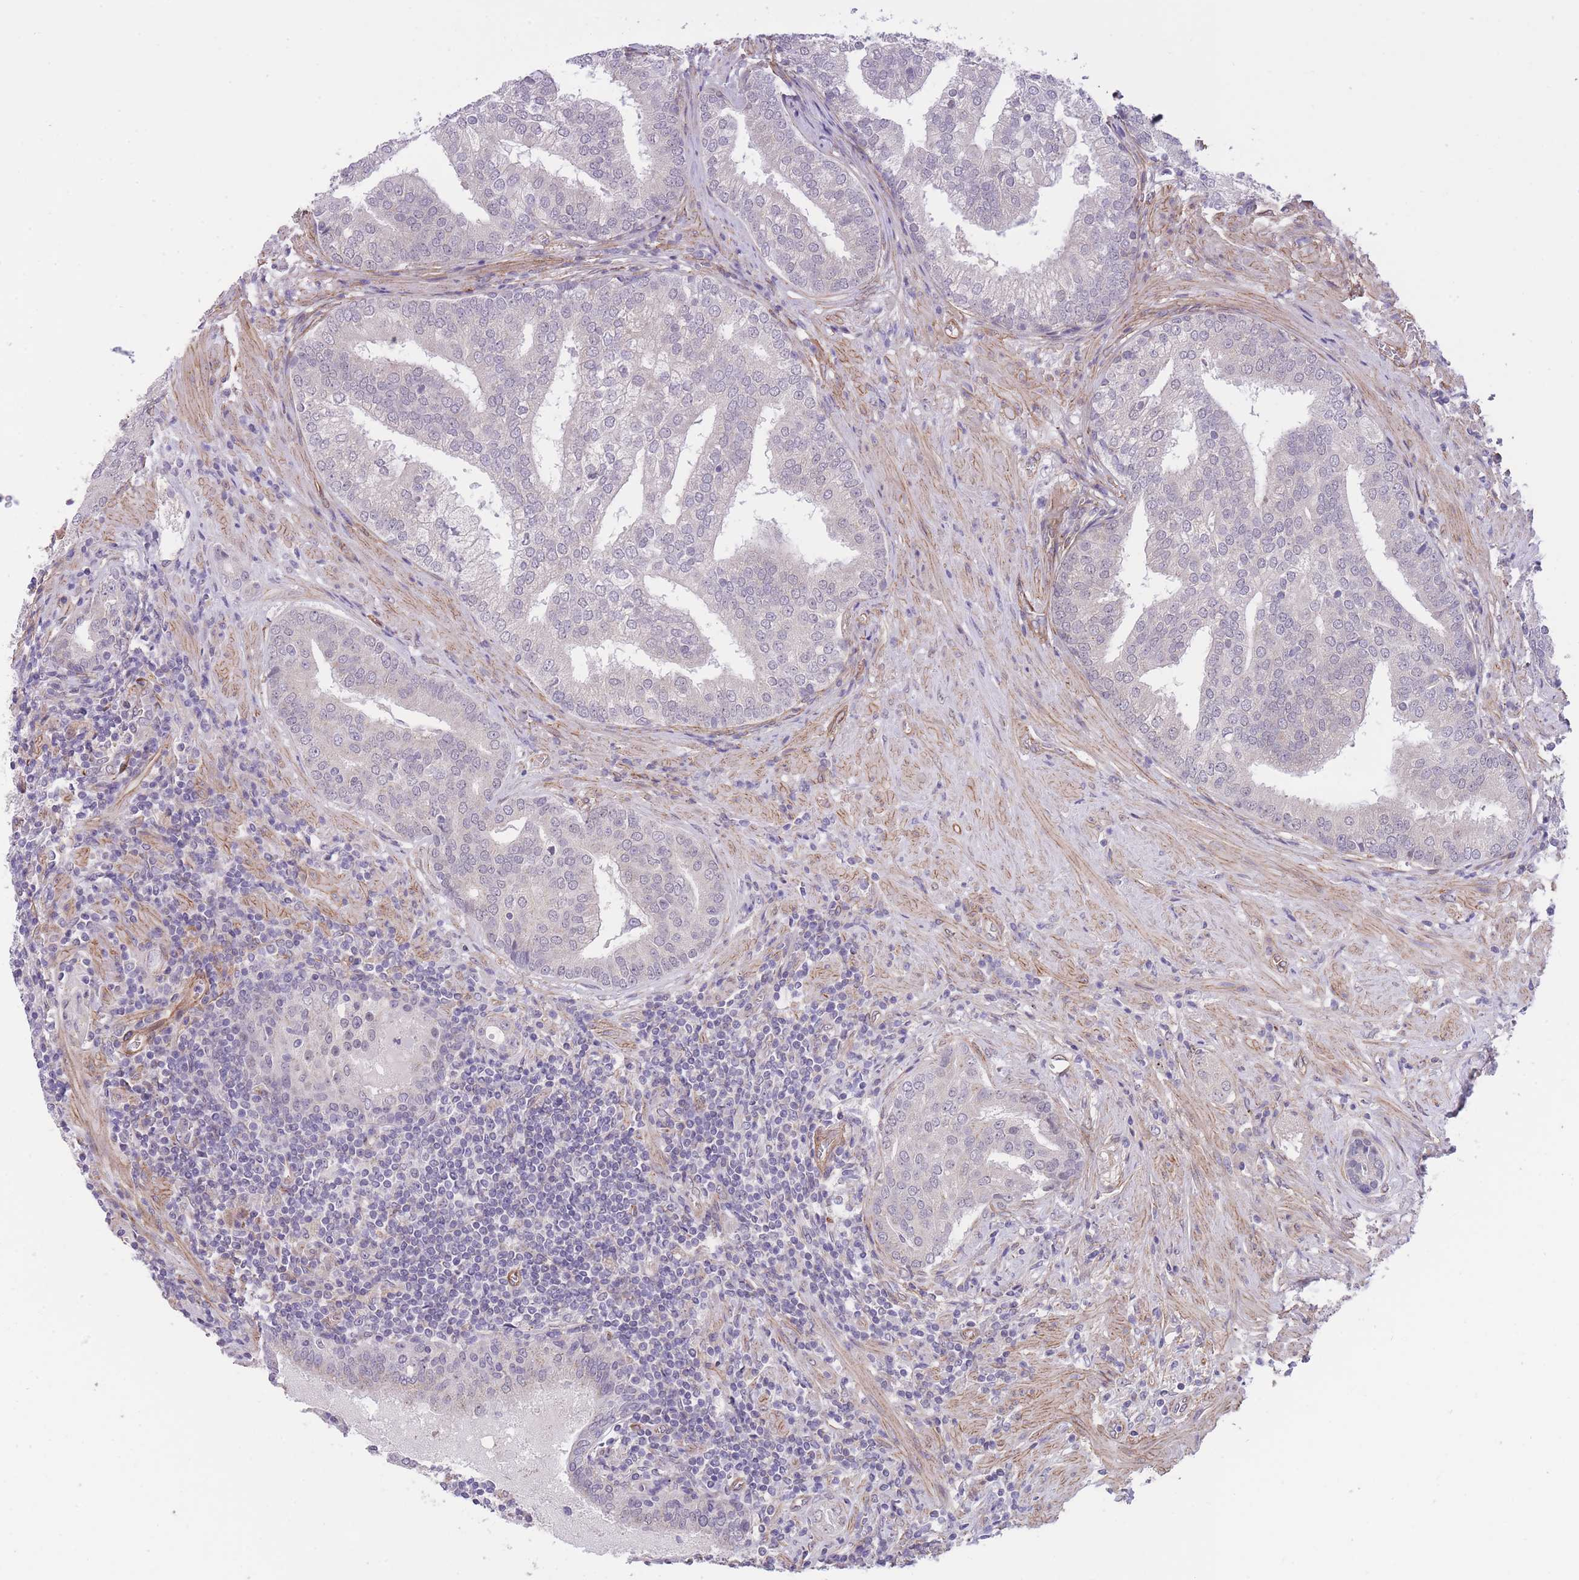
{"staining": {"intensity": "negative", "quantity": "none", "location": "none"}, "tissue": "prostate cancer", "cell_type": "Tumor cells", "image_type": "cancer", "snomed": [{"axis": "morphology", "description": "Adenocarcinoma, High grade"}, {"axis": "topography", "description": "Prostate"}], "caption": "The IHC micrograph has no significant staining in tumor cells of prostate cancer (high-grade adenocarcinoma) tissue. (DAB (3,3'-diaminobenzidine) immunohistochemistry with hematoxylin counter stain).", "gene": "QTRT1", "patient": {"sex": "male", "age": 55}}